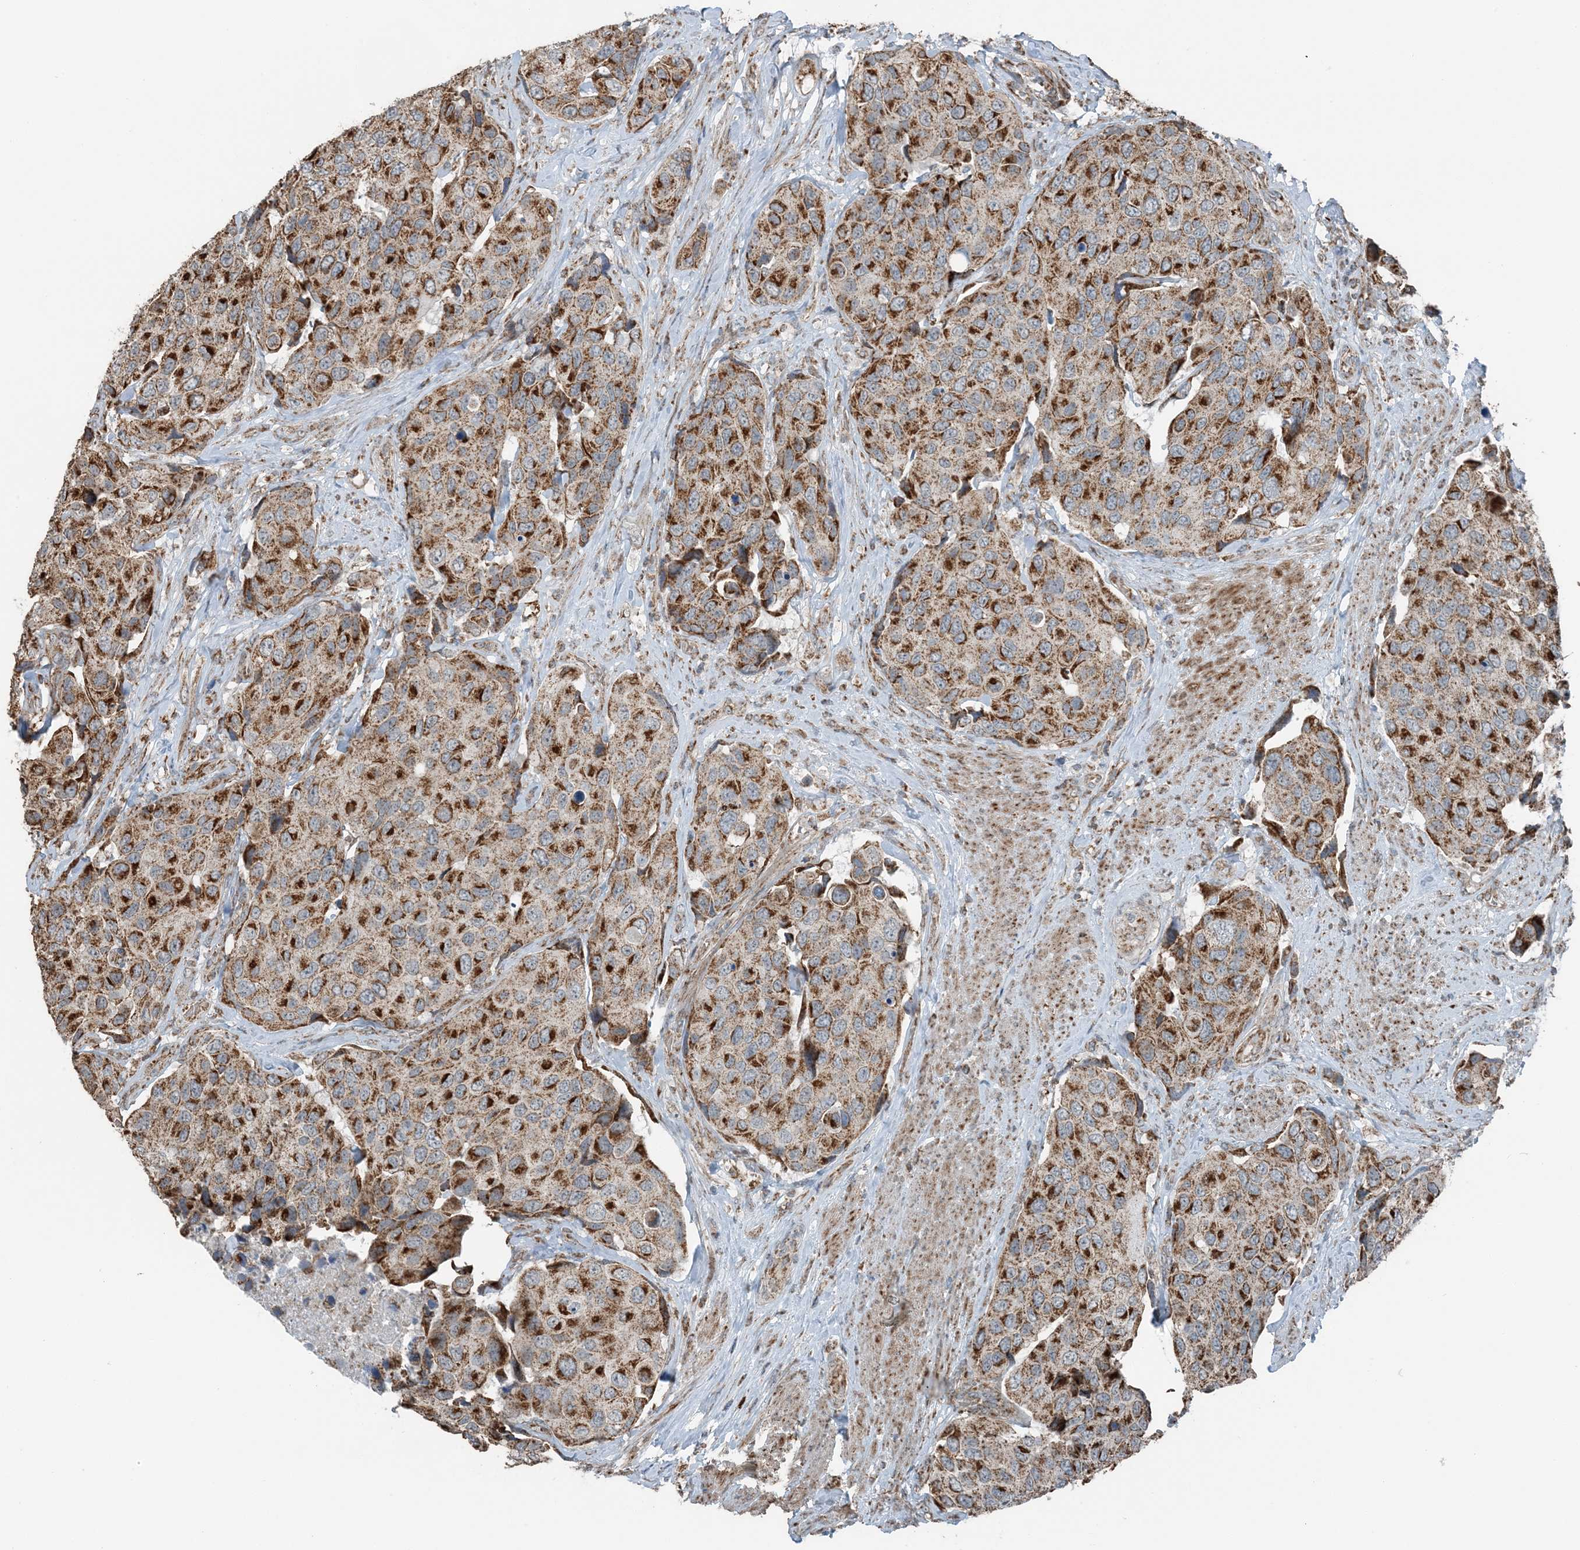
{"staining": {"intensity": "strong", "quantity": ">75%", "location": "cytoplasmic/membranous"}, "tissue": "urothelial cancer", "cell_type": "Tumor cells", "image_type": "cancer", "snomed": [{"axis": "morphology", "description": "Urothelial carcinoma, High grade"}, {"axis": "topography", "description": "Urinary bladder"}], "caption": "IHC micrograph of human high-grade urothelial carcinoma stained for a protein (brown), which reveals high levels of strong cytoplasmic/membranous staining in approximately >75% of tumor cells.", "gene": "PILRB", "patient": {"sex": "male", "age": 74}}